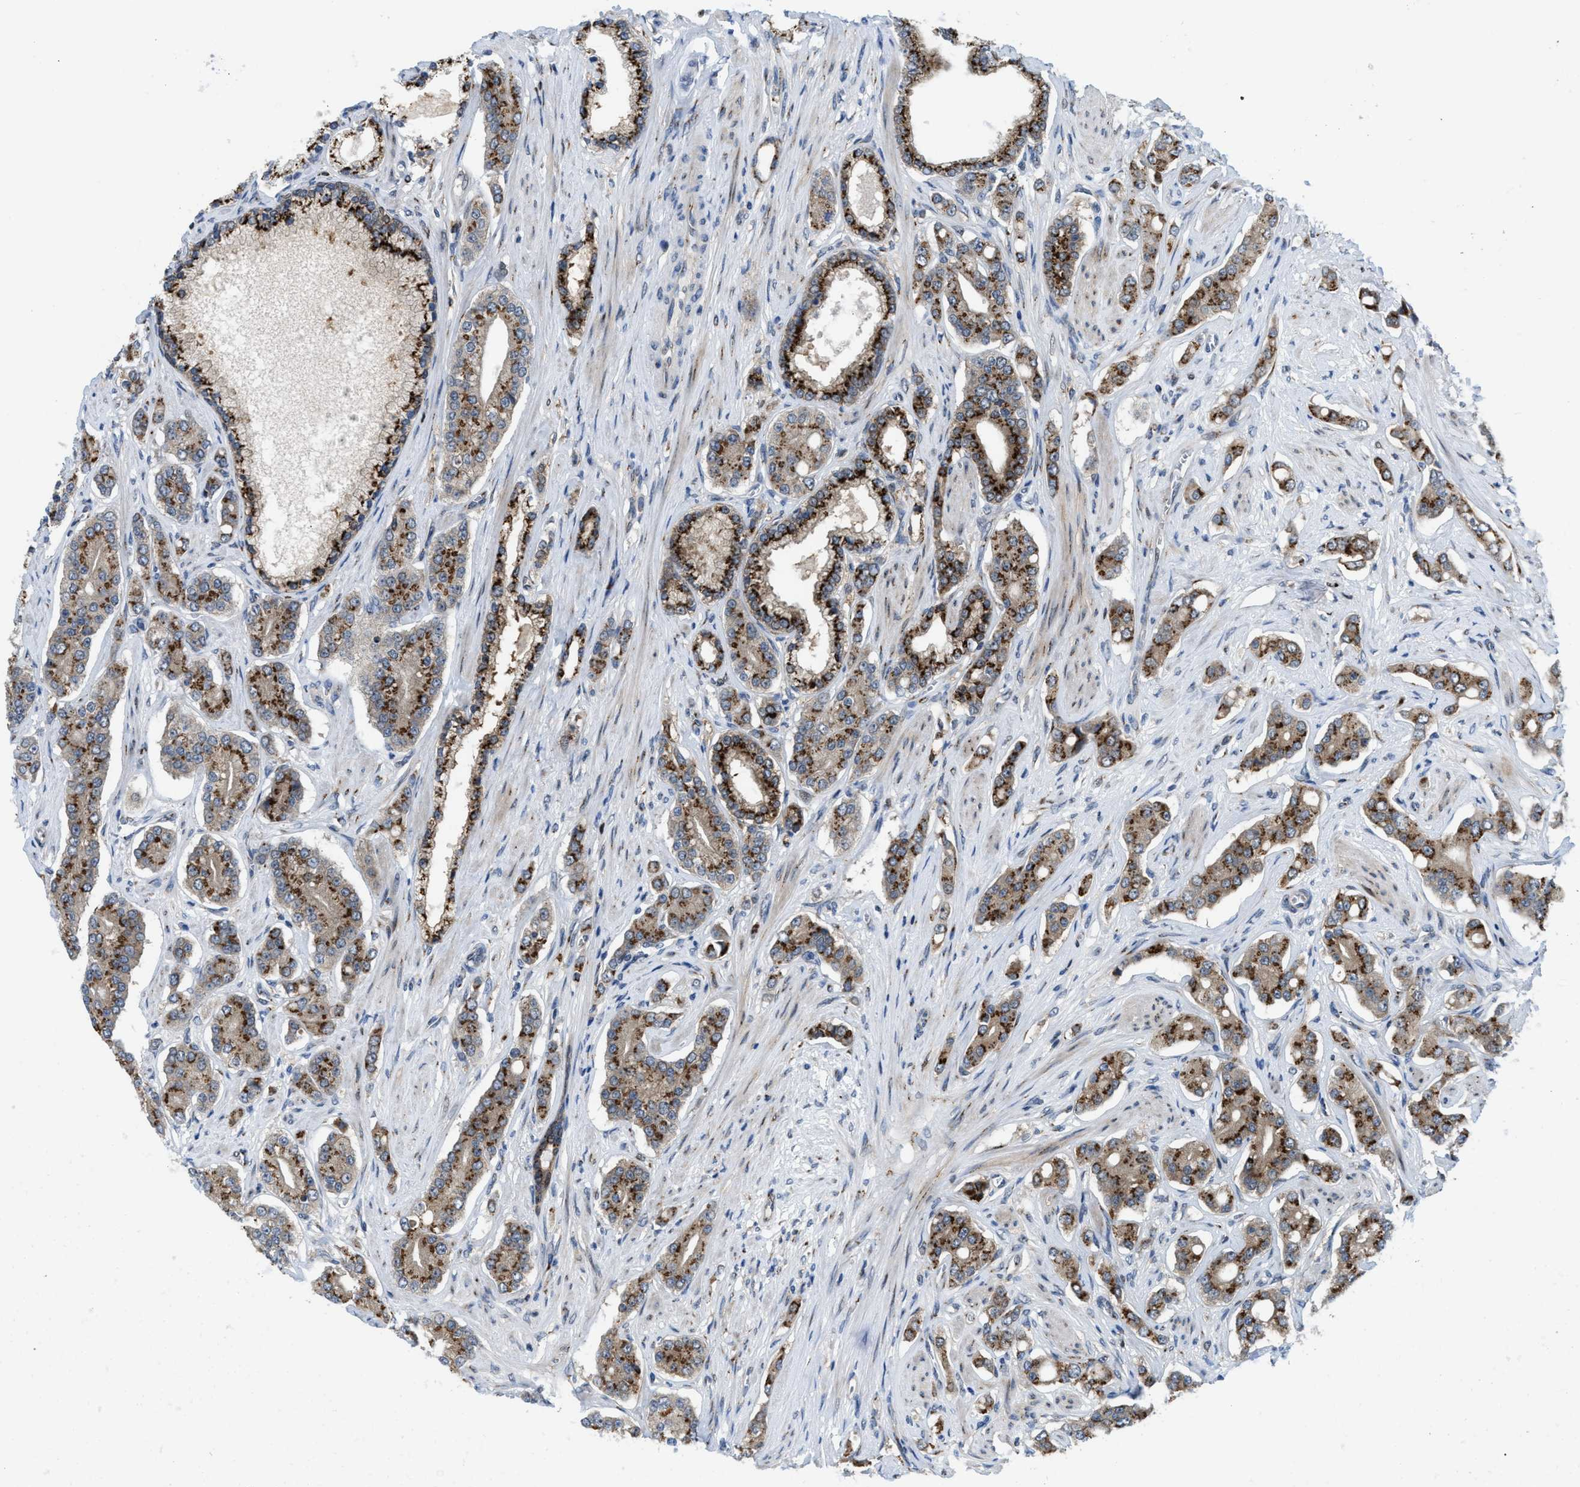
{"staining": {"intensity": "strong", "quantity": ">75%", "location": "cytoplasmic/membranous"}, "tissue": "prostate cancer", "cell_type": "Tumor cells", "image_type": "cancer", "snomed": [{"axis": "morphology", "description": "Adenocarcinoma, High grade"}, {"axis": "topography", "description": "Prostate"}], "caption": "DAB (3,3'-diaminobenzidine) immunohistochemical staining of human prostate cancer (high-grade adenocarcinoma) exhibits strong cytoplasmic/membranous protein positivity in approximately >75% of tumor cells.", "gene": "SLC38A10", "patient": {"sex": "male", "age": 71}}